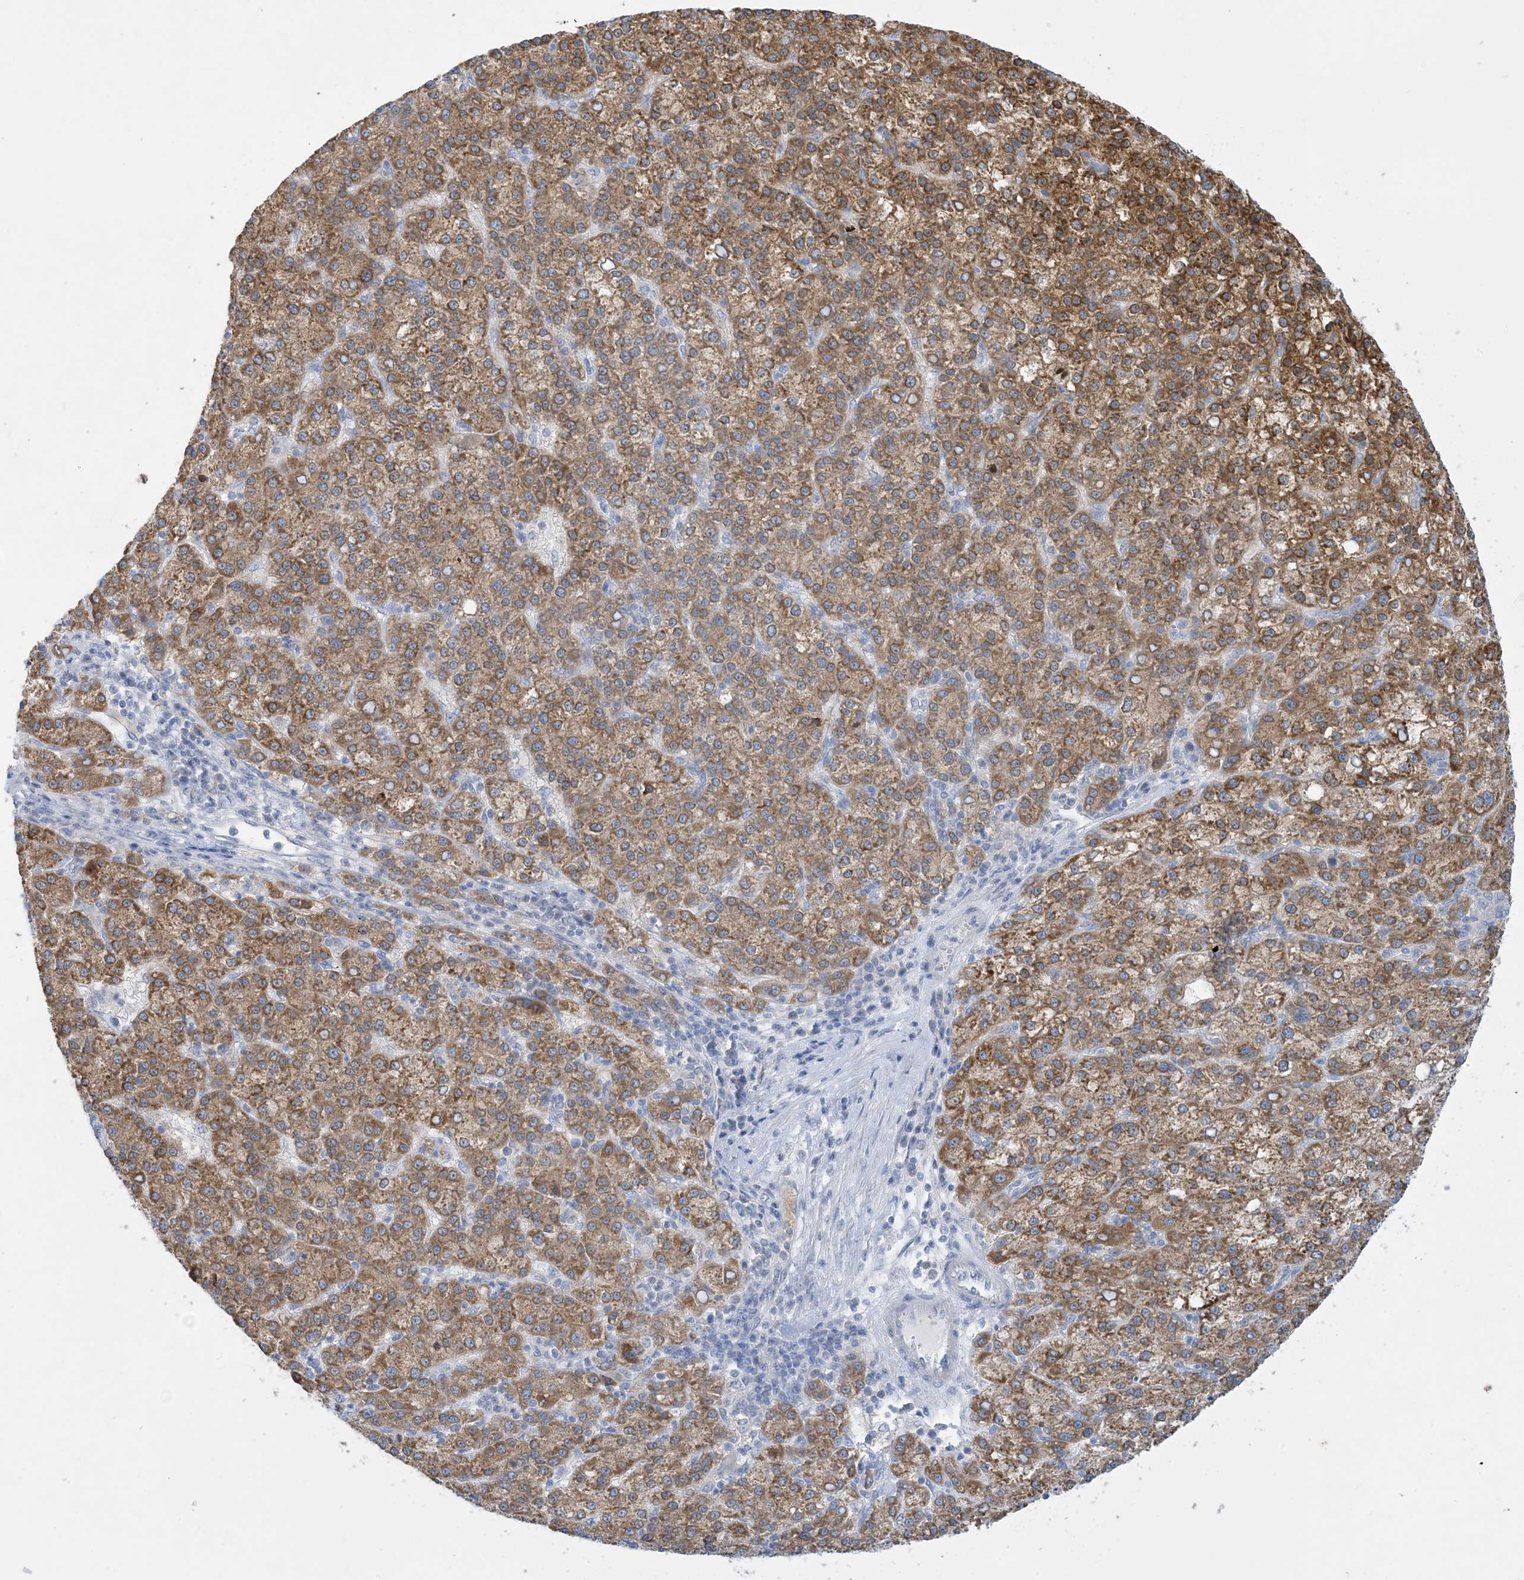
{"staining": {"intensity": "moderate", "quantity": ">75%", "location": "cytoplasmic/membranous"}, "tissue": "liver cancer", "cell_type": "Tumor cells", "image_type": "cancer", "snomed": [{"axis": "morphology", "description": "Carcinoma, Hepatocellular, NOS"}, {"axis": "topography", "description": "Liver"}], "caption": "Human hepatocellular carcinoma (liver) stained for a protein (brown) shows moderate cytoplasmic/membranous positive expression in approximately >75% of tumor cells.", "gene": "MRPS18A", "patient": {"sex": "female", "age": 58}}